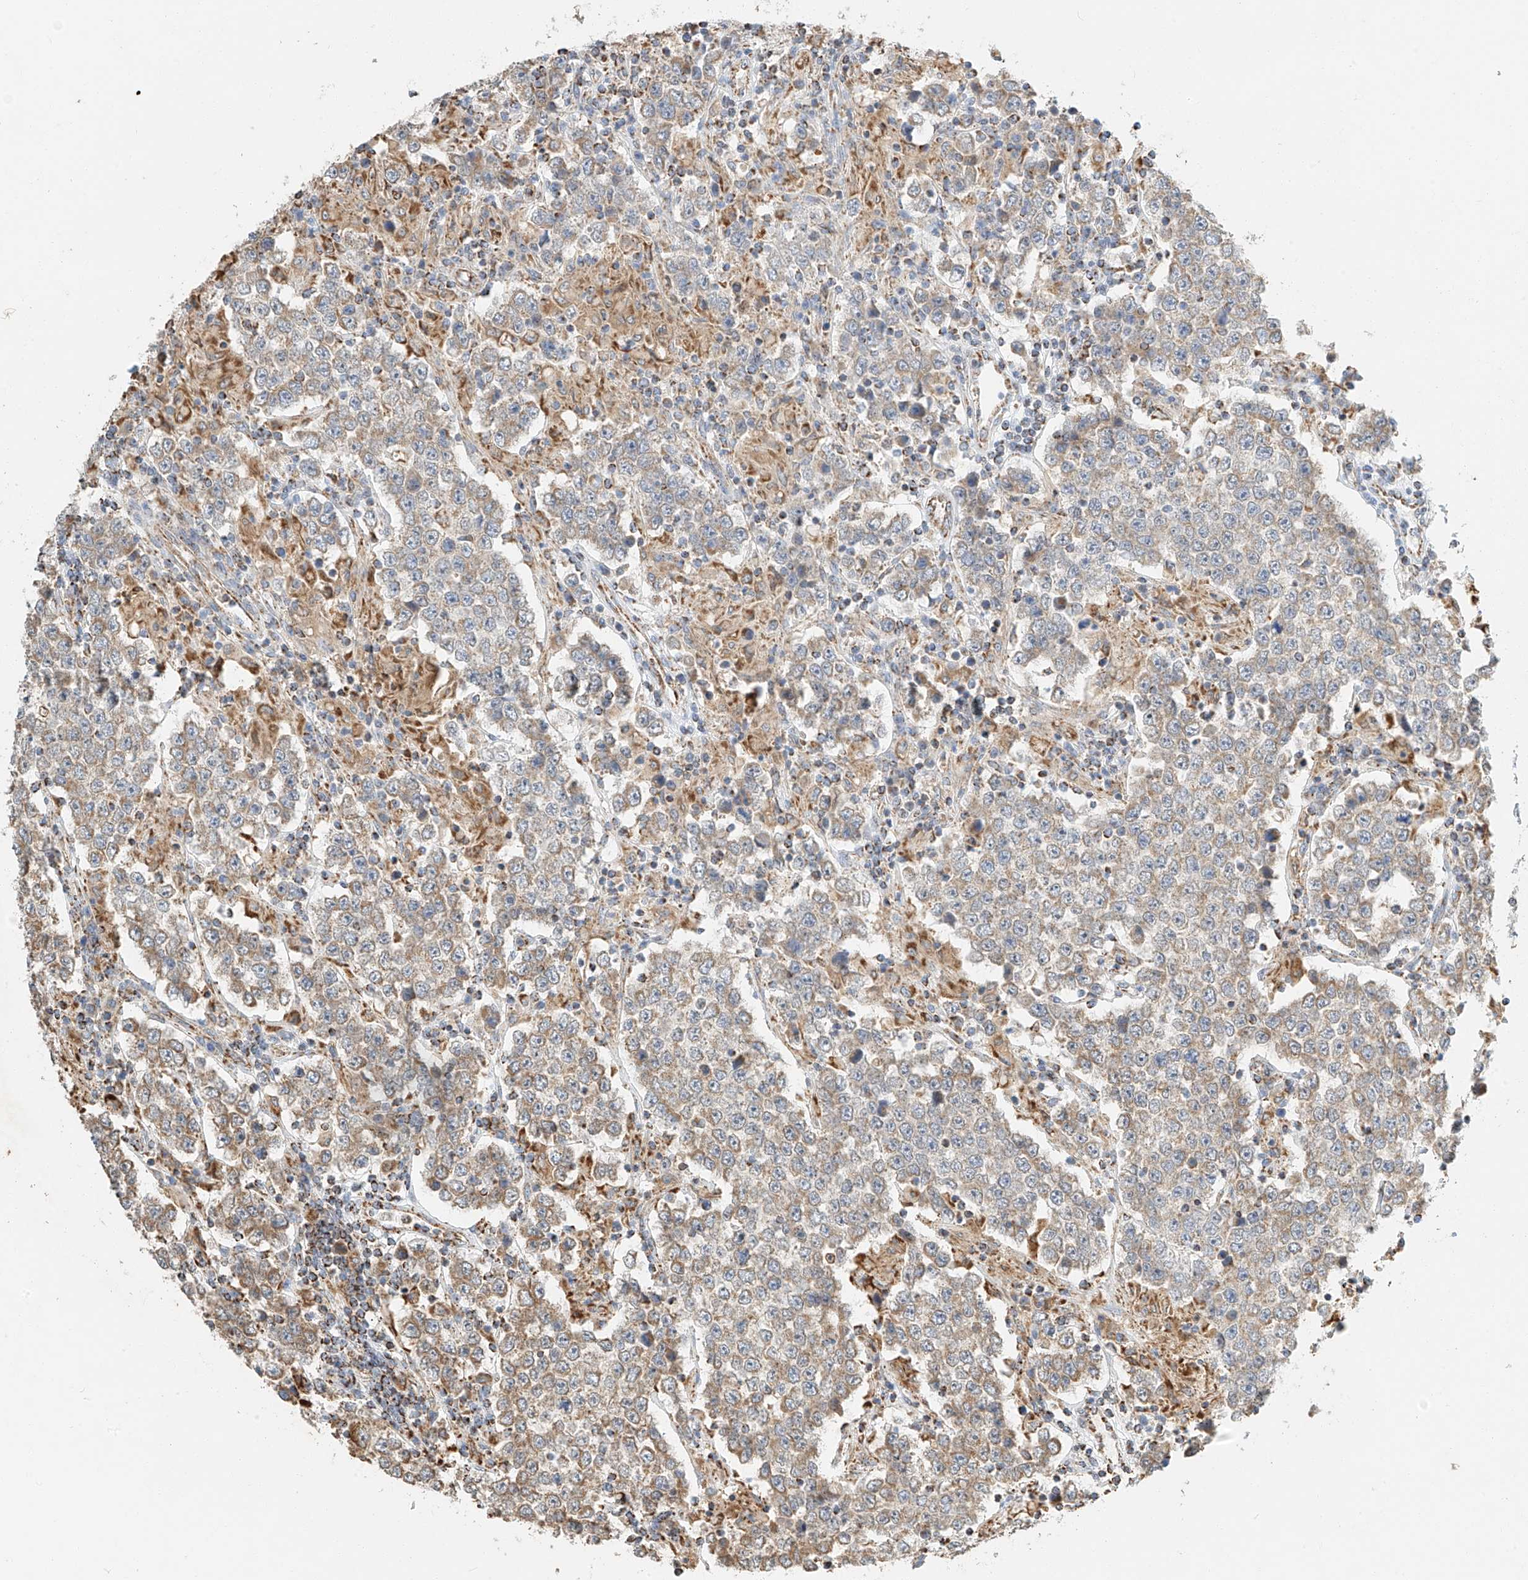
{"staining": {"intensity": "weak", "quantity": "25%-75%", "location": "cytoplasmic/membranous"}, "tissue": "testis cancer", "cell_type": "Tumor cells", "image_type": "cancer", "snomed": [{"axis": "morphology", "description": "Normal tissue, NOS"}, {"axis": "morphology", "description": "Urothelial carcinoma, High grade"}, {"axis": "morphology", "description": "Seminoma, NOS"}, {"axis": "morphology", "description": "Carcinoma, Embryonal, NOS"}, {"axis": "topography", "description": "Urinary bladder"}, {"axis": "topography", "description": "Testis"}], "caption": "This histopathology image shows immunohistochemistry (IHC) staining of testis cancer, with low weak cytoplasmic/membranous positivity in about 25%-75% of tumor cells.", "gene": "YIPF7", "patient": {"sex": "male", "age": 41}}